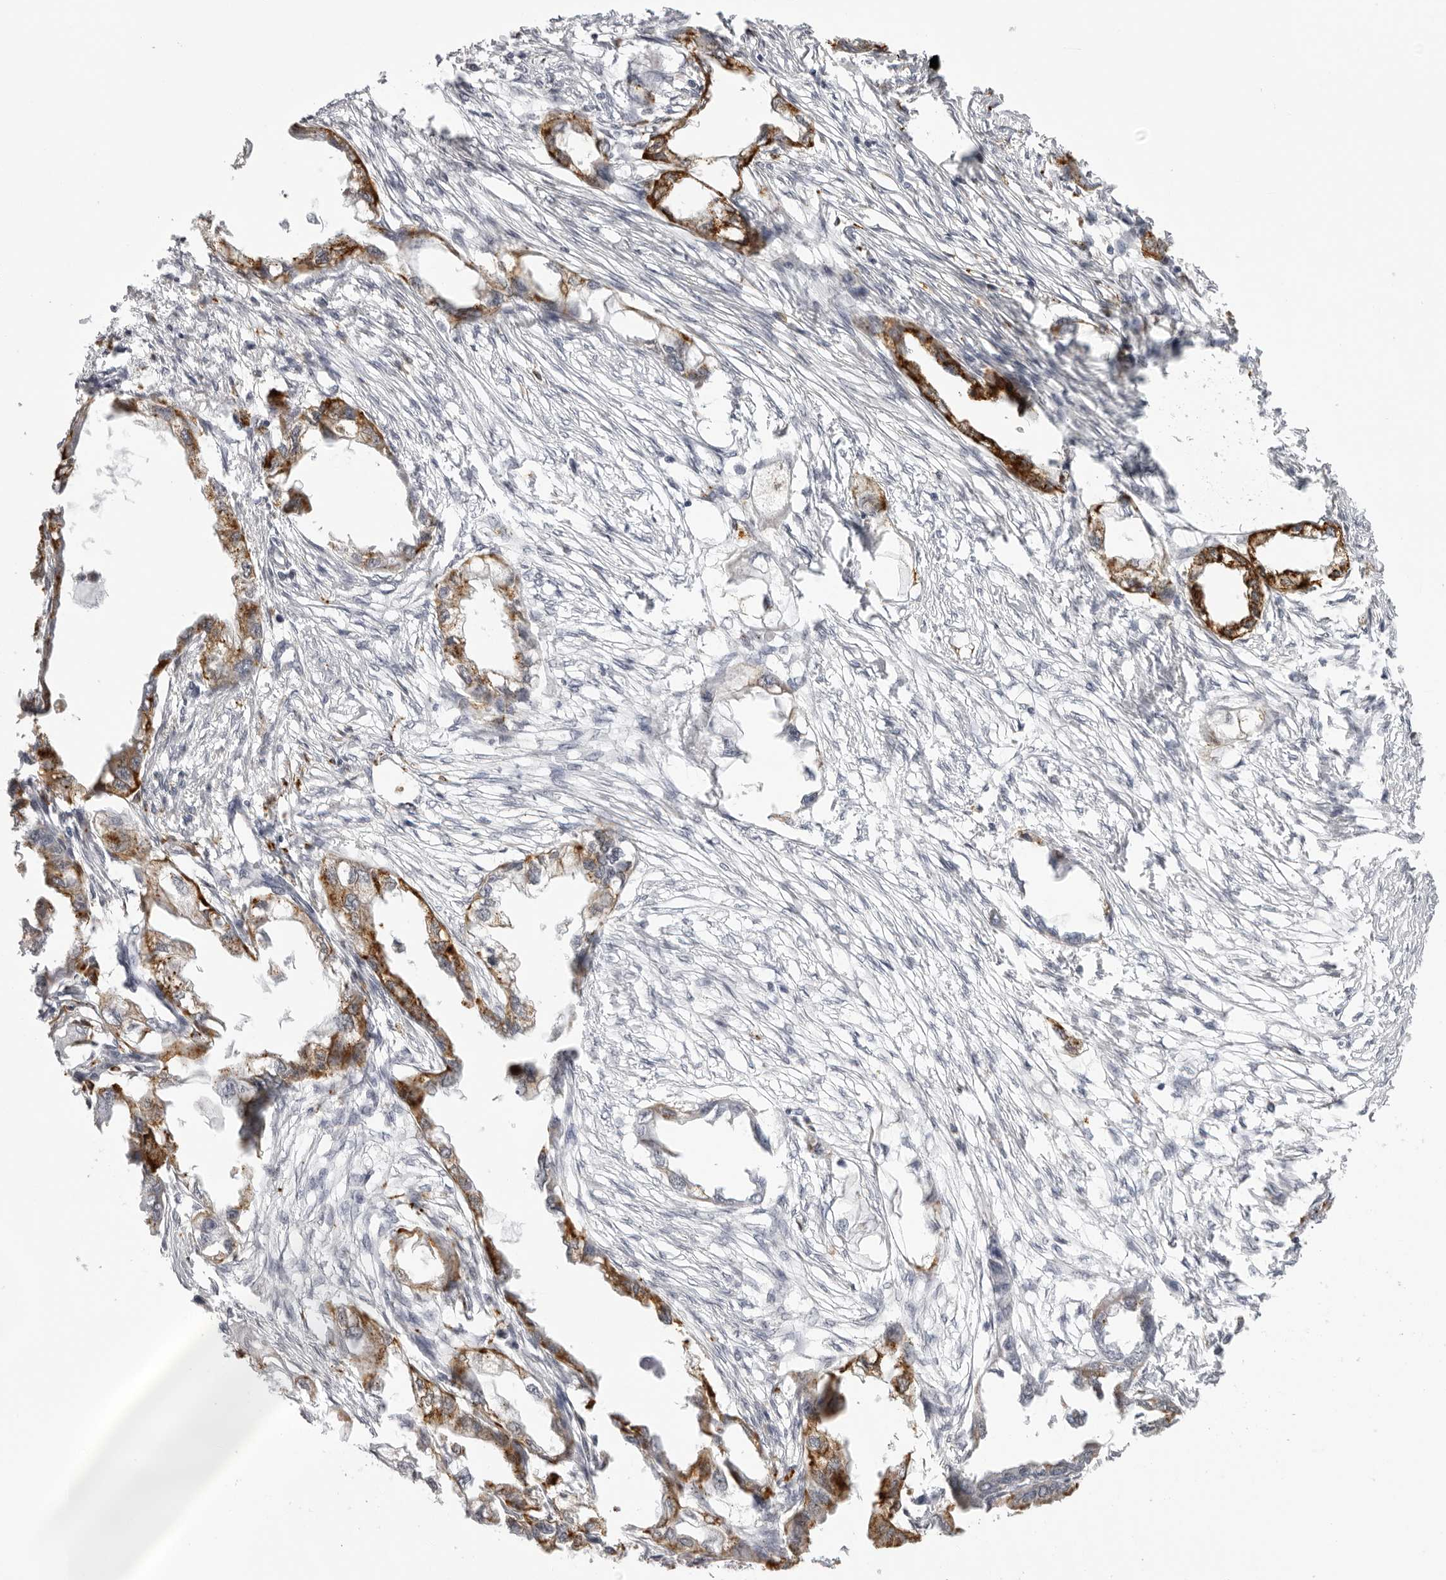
{"staining": {"intensity": "strong", "quantity": "25%-75%", "location": "cytoplasmic/membranous"}, "tissue": "endometrial cancer", "cell_type": "Tumor cells", "image_type": "cancer", "snomed": [{"axis": "morphology", "description": "Adenocarcinoma, NOS"}, {"axis": "morphology", "description": "Adenocarcinoma, metastatic, NOS"}, {"axis": "topography", "description": "Adipose tissue"}, {"axis": "topography", "description": "Endometrium"}], "caption": "Immunohistochemical staining of endometrial cancer (metastatic adenocarcinoma) reveals strong cytoplasmic/membranous protein staining in about 25%-75% of tumor cells. The staining was performed using DAB (3,3'-diaminobenzidine), with brown indicating positive protein expression. Nuclei are stained blue with hematoxylin.", "gene": "IL25", "patient": {"sex": "female", "age": 67}}